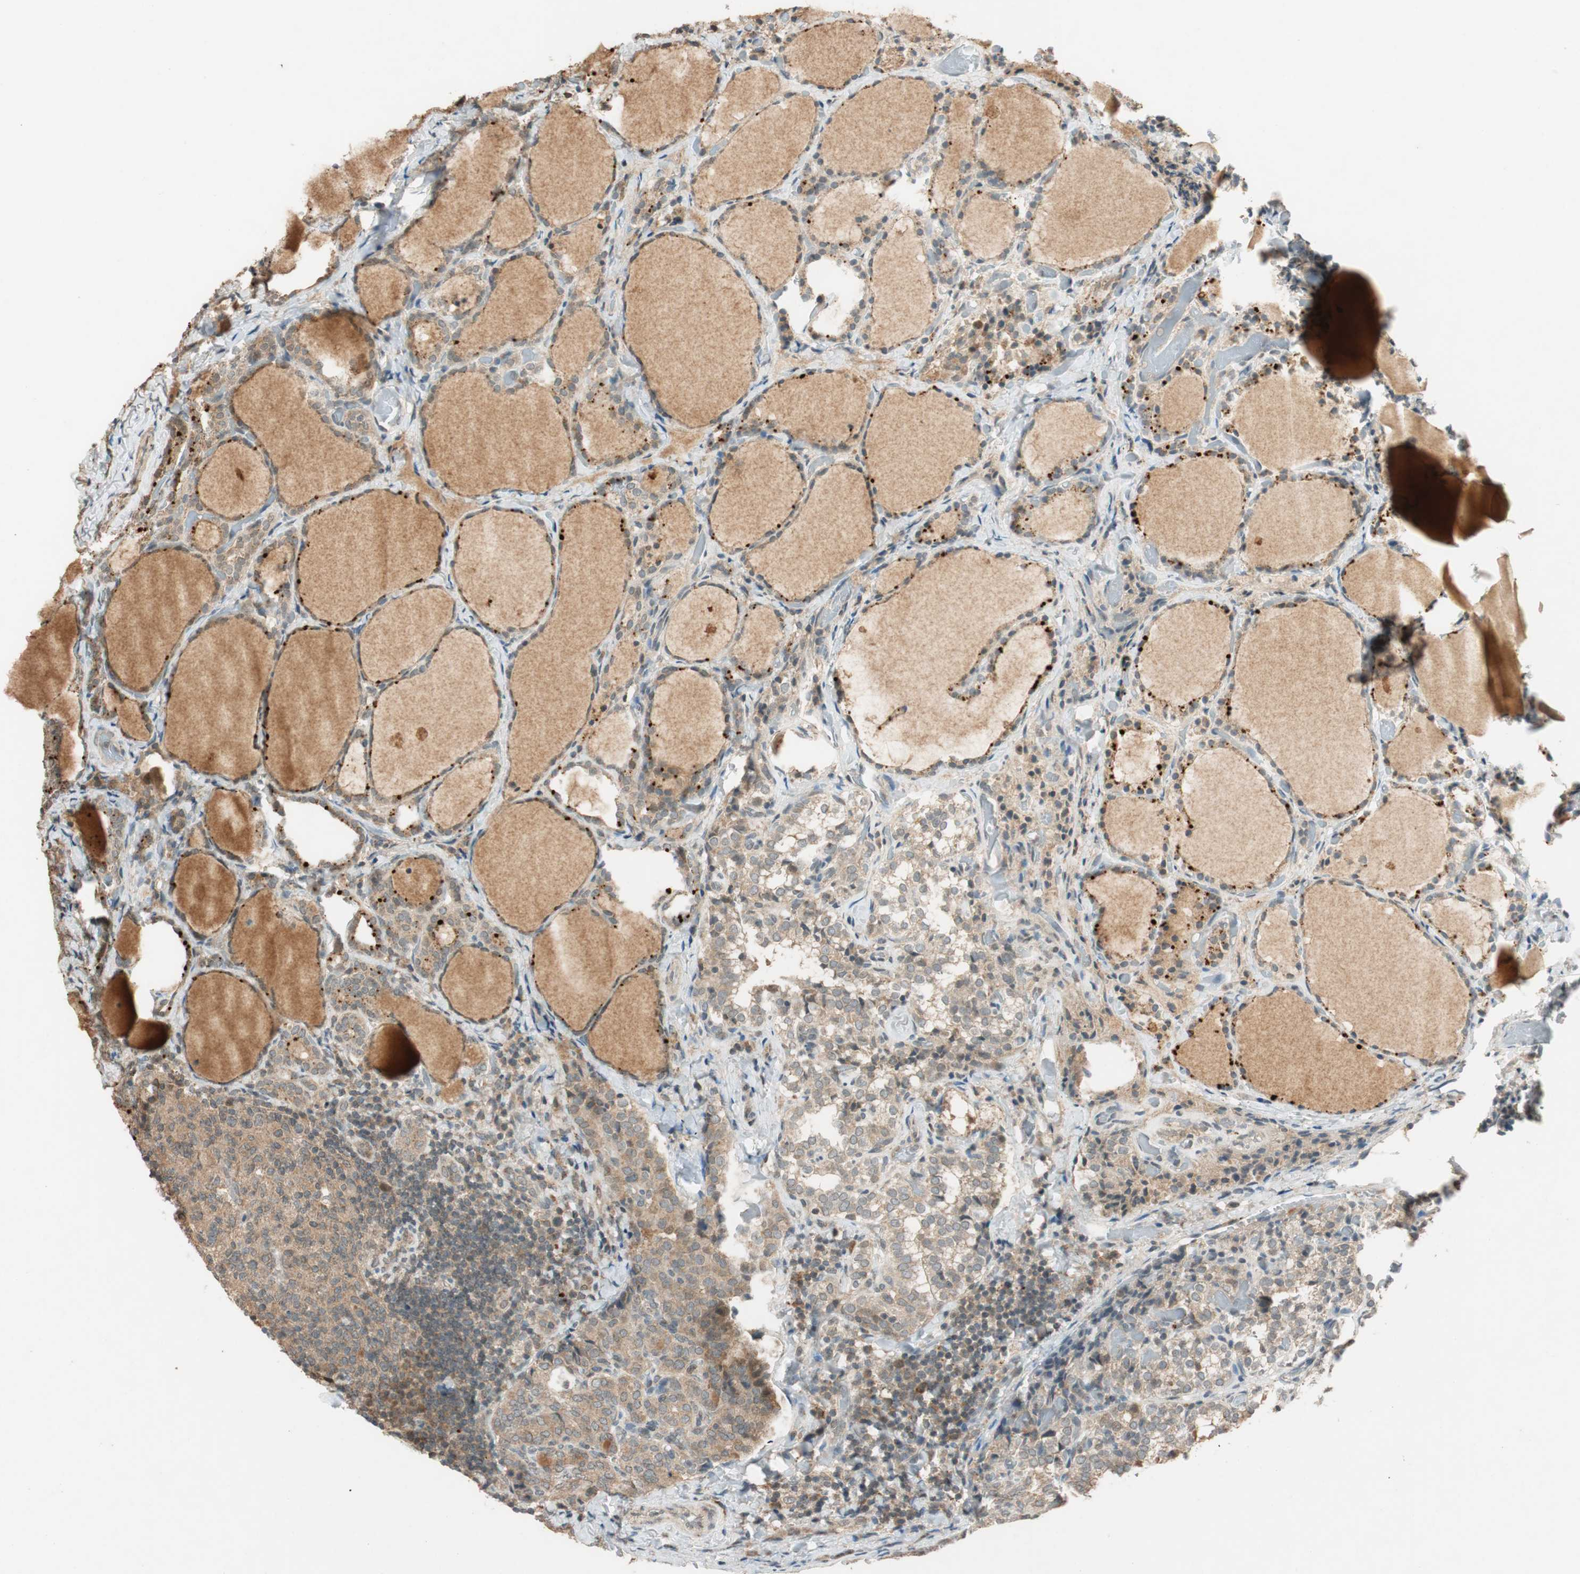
{"staining": {"intensity": "weak", "quantity": ">75%", "location": "cytoplasmic/membranous"}, "tissue": "thyroid cancer", "cell_type": "Tumor cells", "image_type": "cancer", "snomed": [{"axis": "morphology", "description": "Normal tissue, NOS"}, {"axis": "morphology", "description": "Papillary adenocarcinoma, NOS"}, {"axis": "topography", "description": "Thyroid gland"}], "caption": "Human thyroid cancer stained with a brown dye demonstrates weak cytoplasmic/membranous positive positivity in approximately >75% of tumor cells.", "gene": "GLB1", "patient": {"sex": "female", "age": 30}}